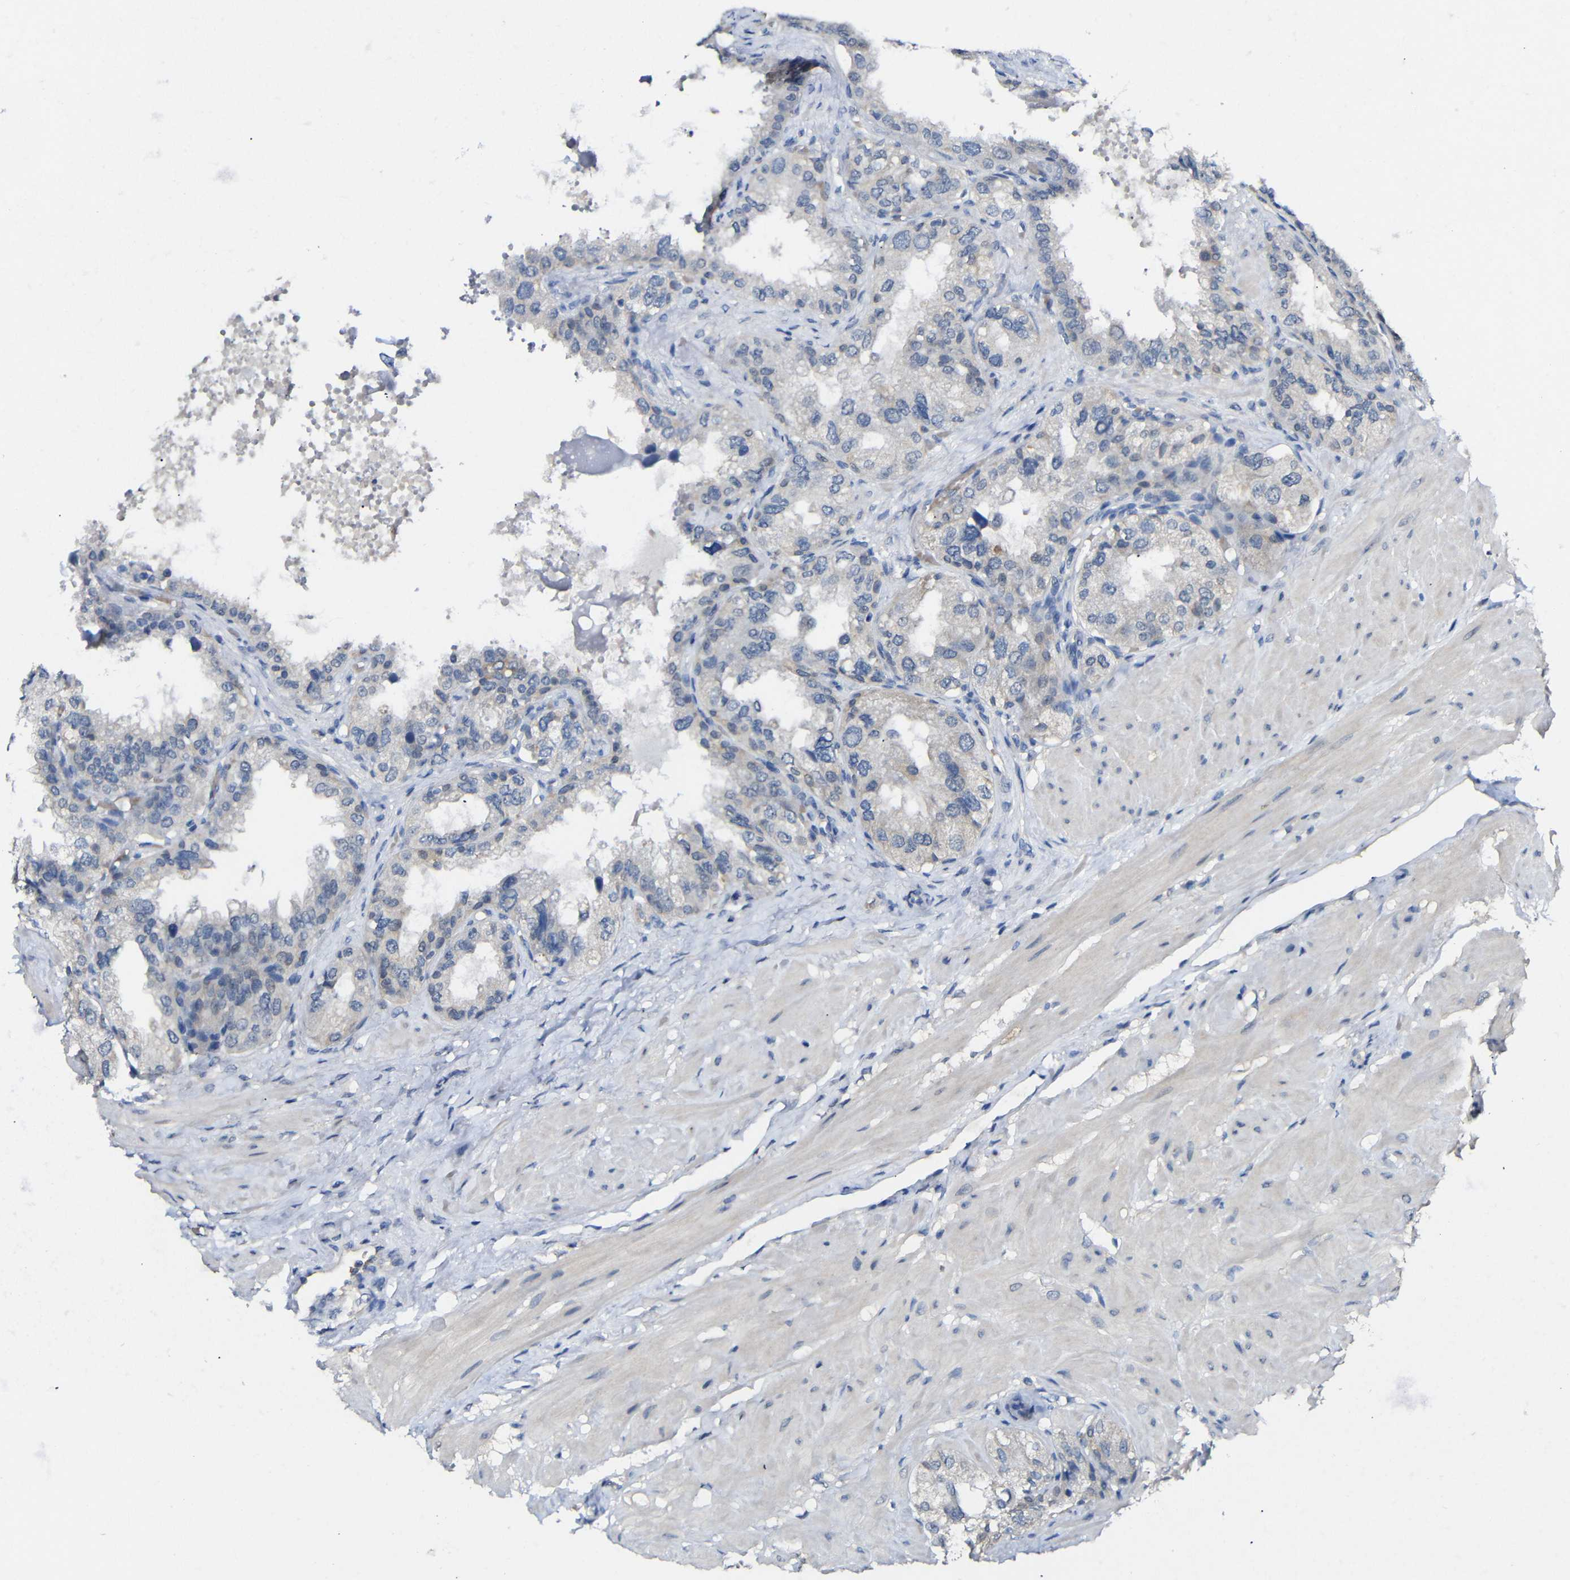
{"staining": {"intensity": "negative", "quantity": "none", "location": "none"}, "tissue": "seminal vesicle", "cell_type": "Glandular cells", "image_type": "normal", "snomed": [{"axis": "morphology", "description": "Normal tissue, NOS"}, {"axis": "topography", "description": "Seminal veicle"}], "caption": "DAB immunohistochemical staining of benign seminal vesicle reveals no significant staining in glandular cells.", "gene": "HNF1A", "patient": {"sex": "male", "age": 68}}